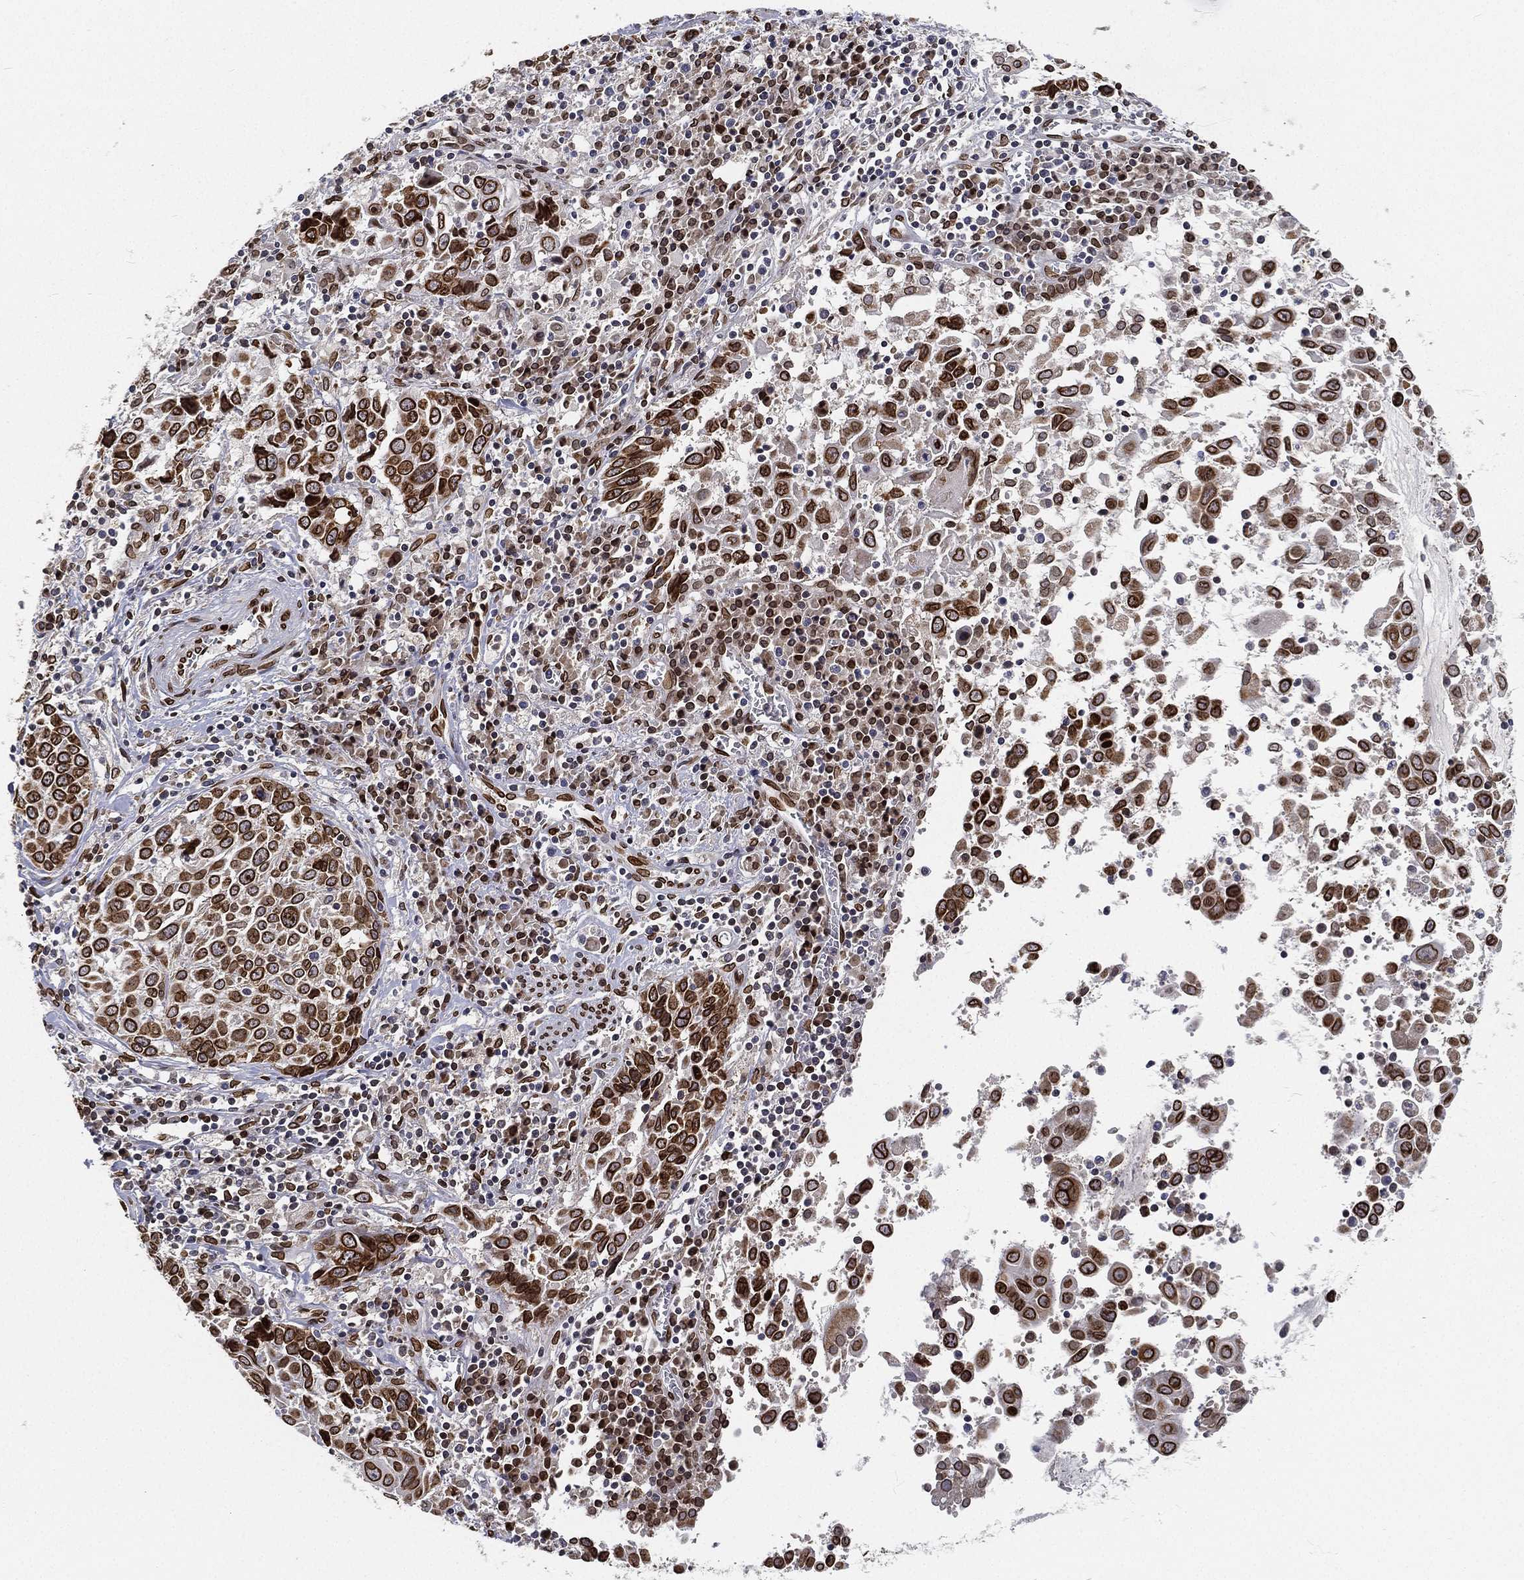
{"staining": {"intensity": "strong", "quantity": ">75%", "location": "cytoplasmic/membranous,nuclear"}, "tissue": "lung cancer", "cell_type": "Tumor cells", "image_type": "cancer", "snomed": [{"axis": "morphology", "description": "Squamous cell carcinoma, NOS"}, {"axis": "topography", "description": "Lung"}], "caption": "IHC micrograph of lung cancer (squamous cell carcinoma) stained for a protein (brown), which exhibits high levels of strong cytoplasmic/membranous and nuclear staining in about >75% of tumor cells.", "gene": "PALB2", "patient": {"sex": "male", "age": 57}}